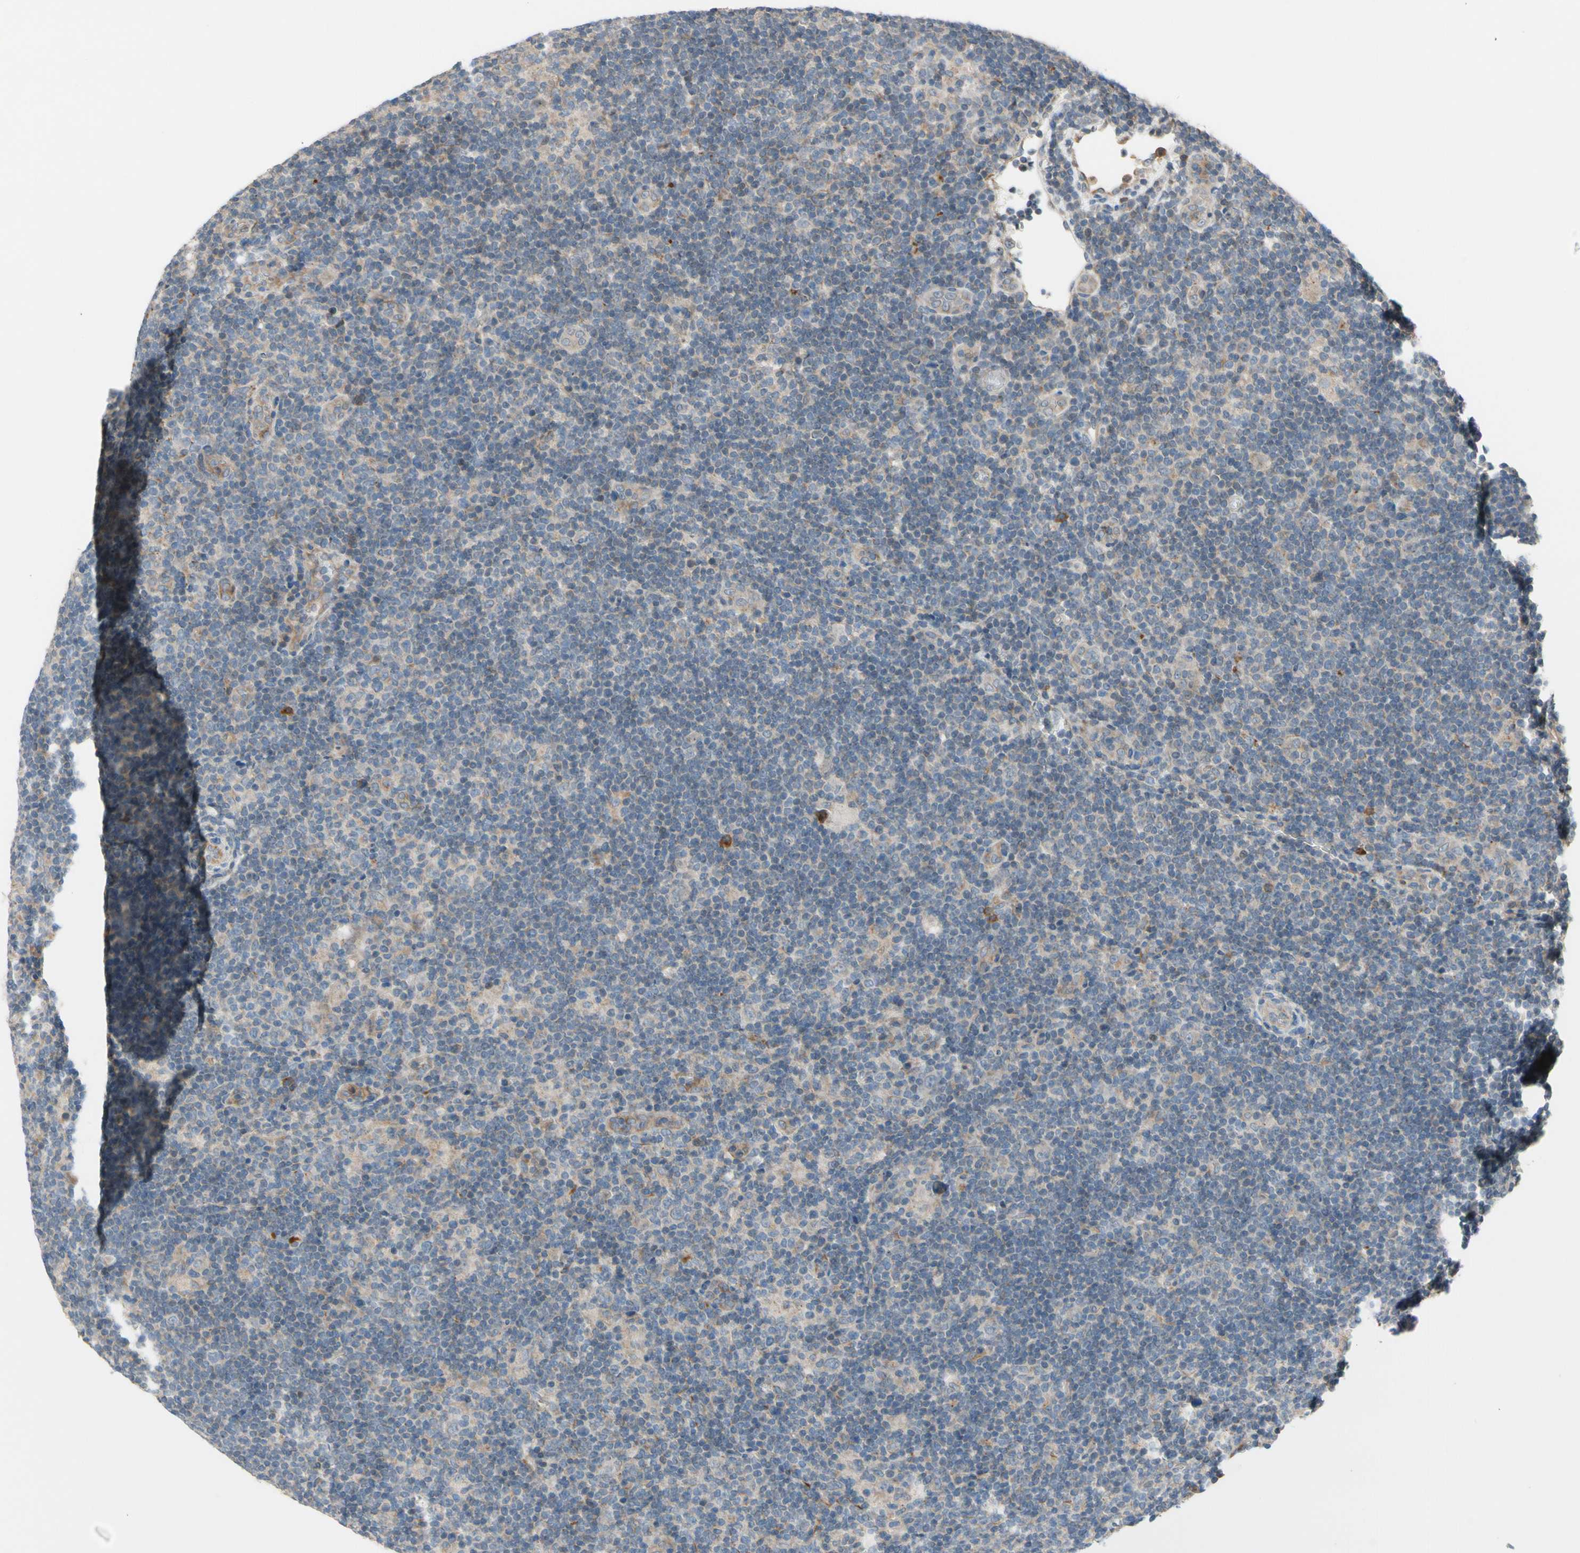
{"staining": {"intensity": "negative", "quantity": "none", "location": "none"}, "tissue": "lymphoma", "cell_type": "Tumor cells", "image_type": "cancer", "snomed": [{"axis": "morphology", "description": "Hodgkin's disease, NOS"}, {"axis": "topography", "description": "Lymph node"}], "caption": "Immunohistochemistry (IHC) of lymphoma shows no positivity in tumor cells.", "gene": "GALNT5", "patient": {"sex": "female", "age": 57}}